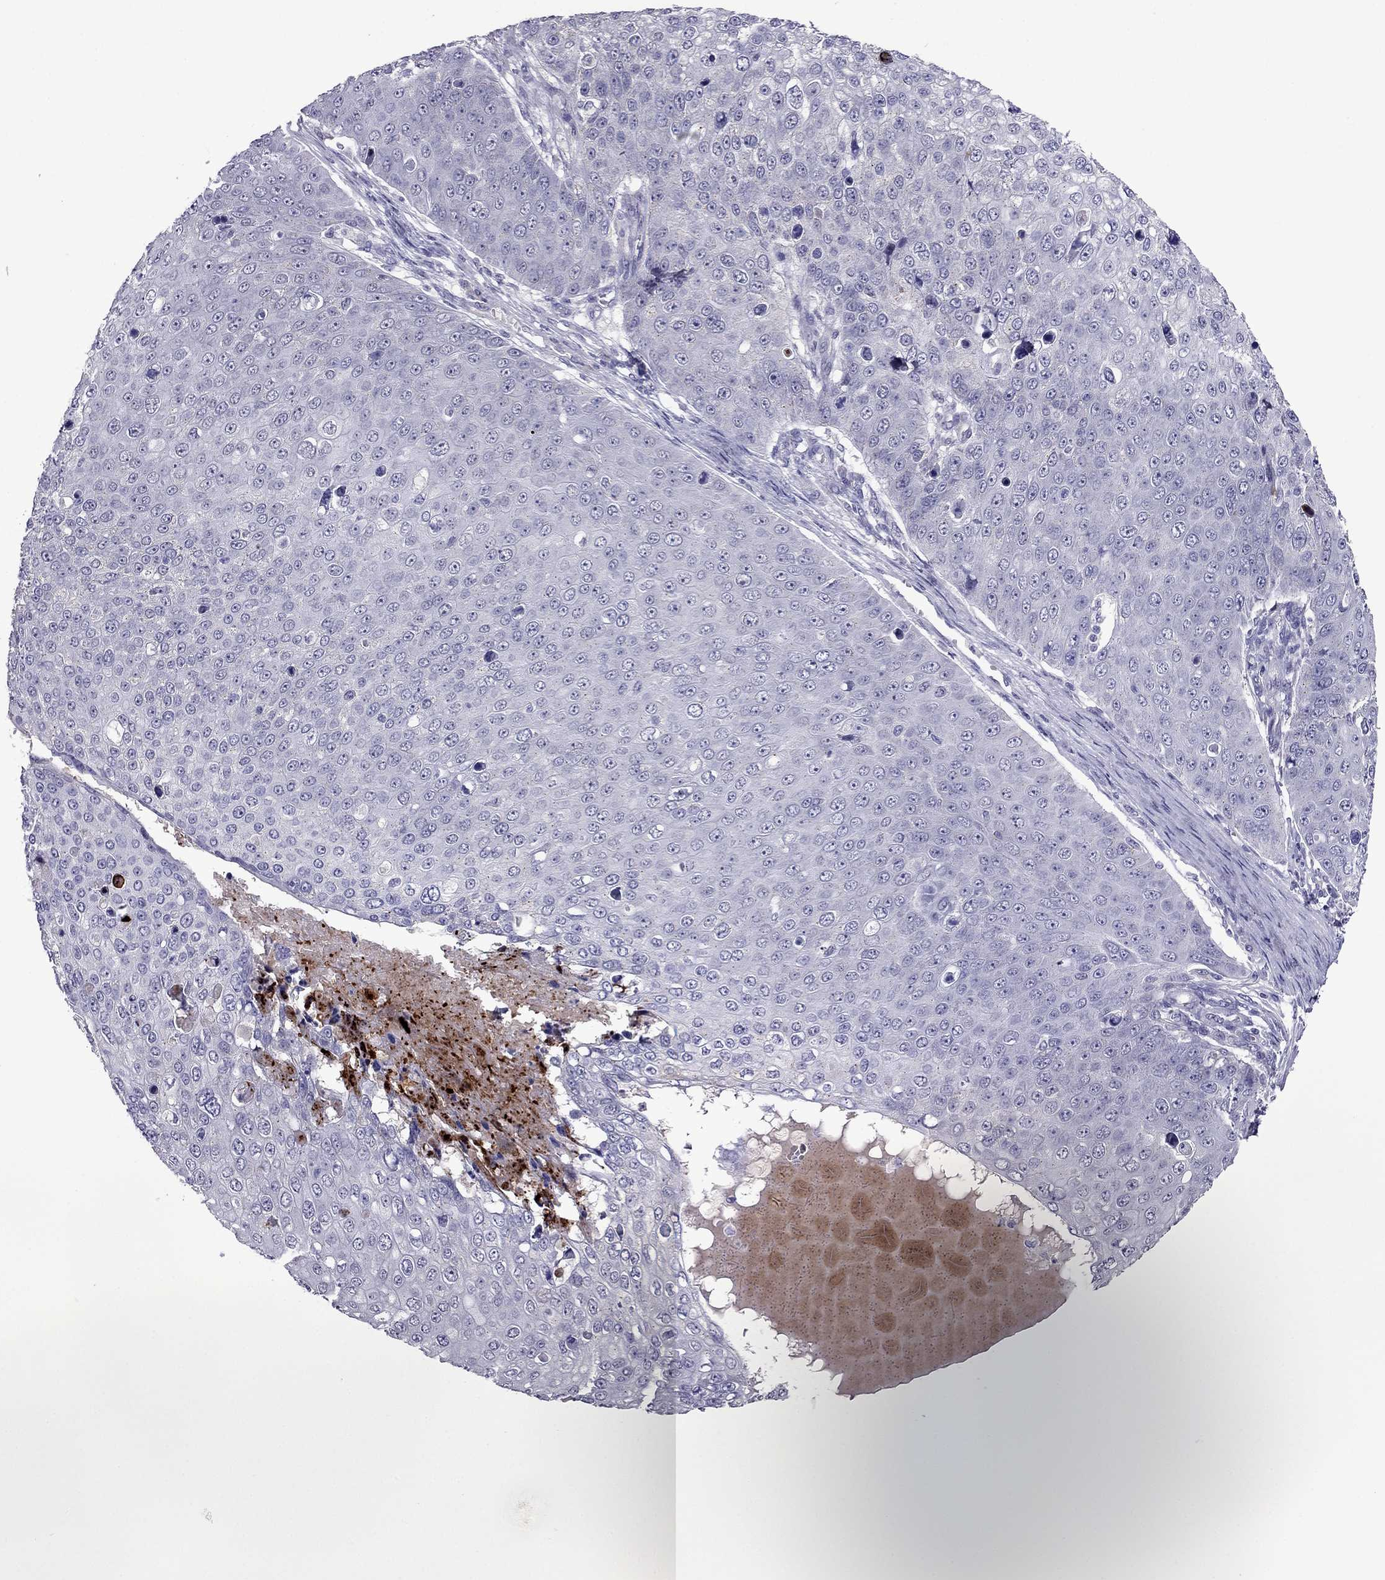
{"staining": {"intensity": "negative", "quantity": "none", "location": "none"}, "tissue": "skin cancer", "cell_type": "Tumor cells", "image_type": "cancer", "snomed": [{"axis": "morphology", "description": "Squamous cell carcinoma, NOS"}, {"axis": "topography", "description": "Skin"}], "caption": "Protein analysis of skin cancer (squamous cell carcinoma) reveals no significant staining in tumor cells.", "gene": "MYBPH", "patient": {"sex": "male", "age": 71}}